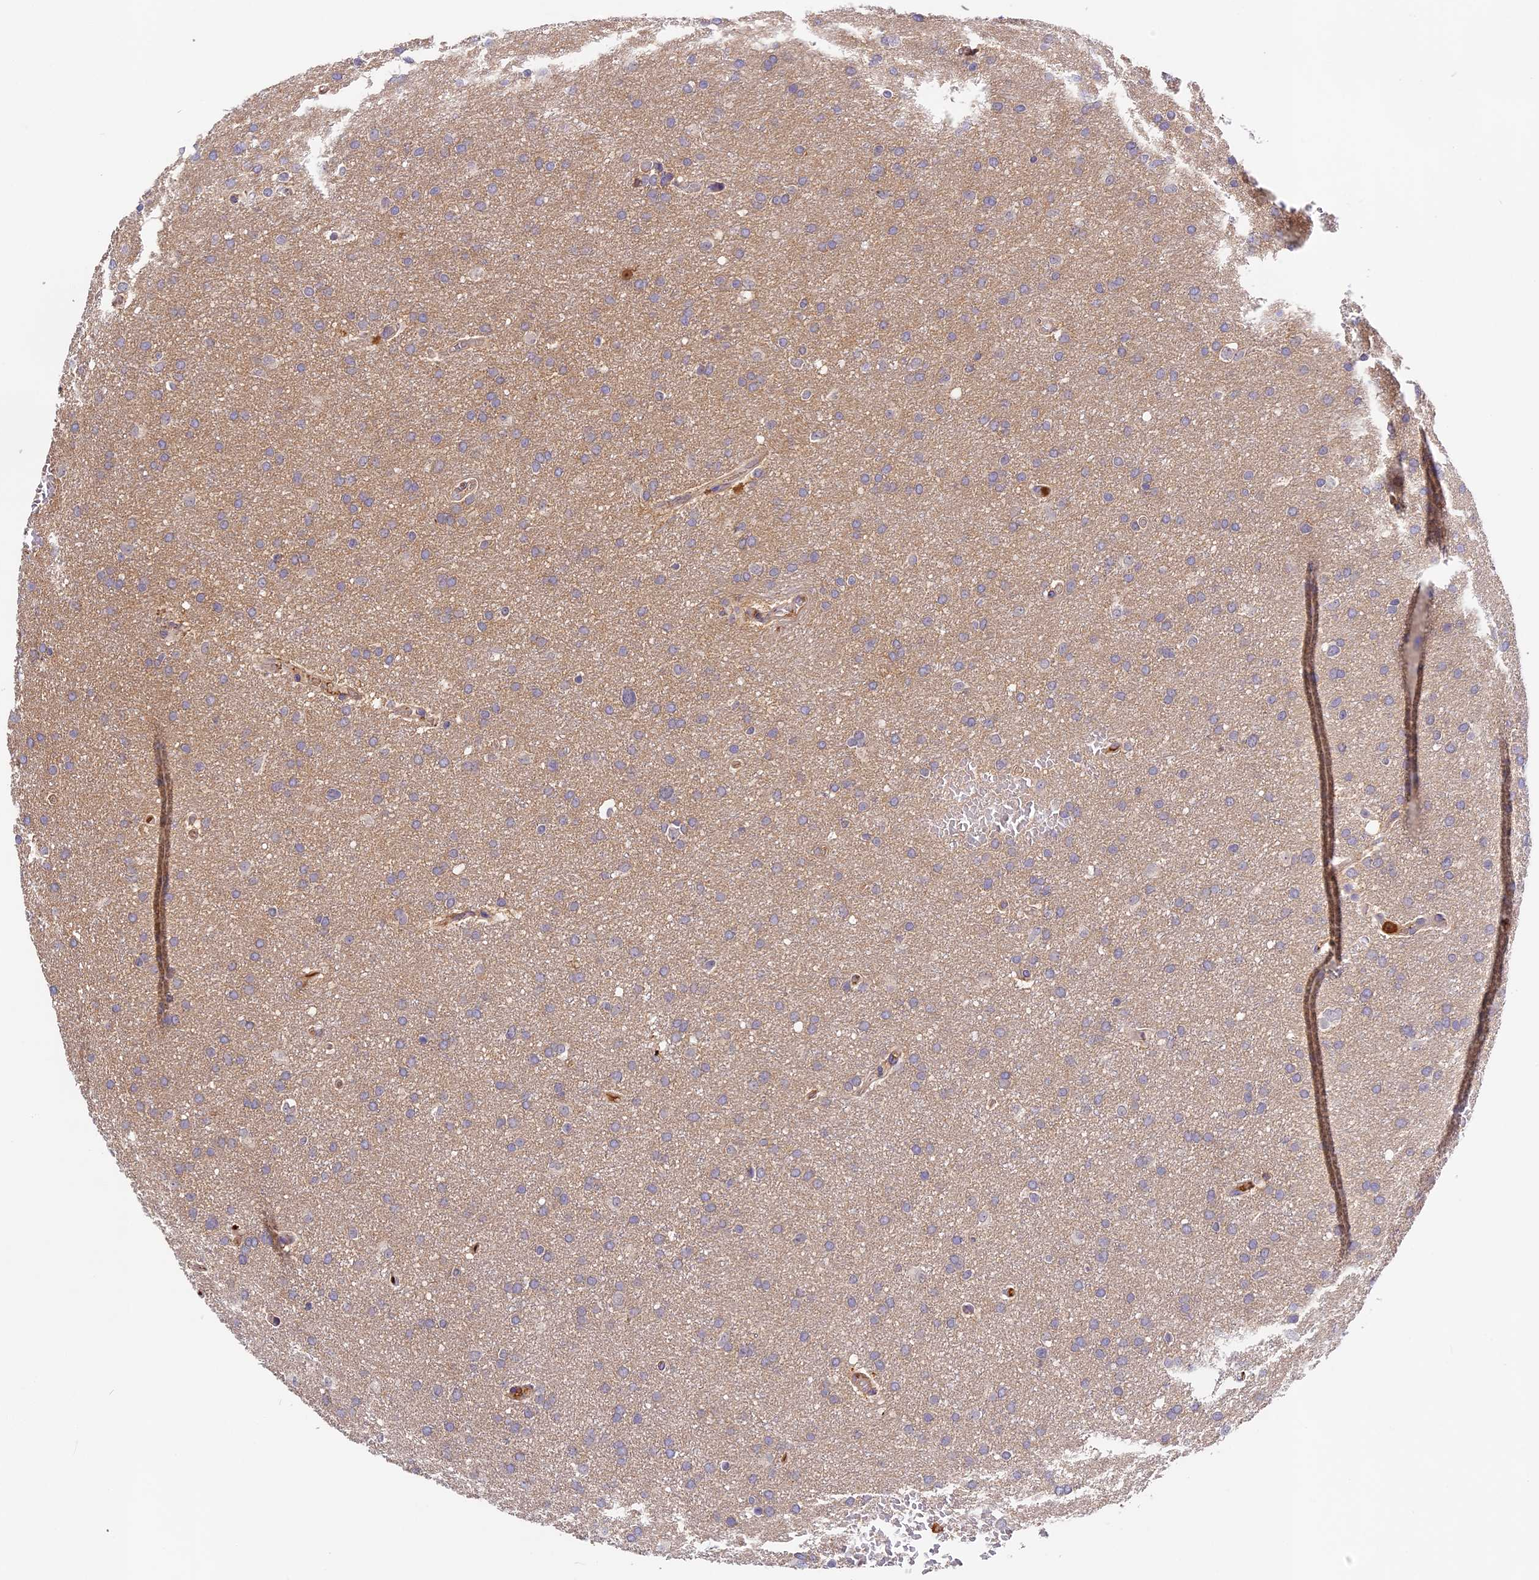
{"staining": {"intensity": "negative", "quantity": "none", "location": "none"}, "tissue": "glioma", "cell_type": "Tumor cells", "image_type": "cancer", "snomed": [{"axis": "morphology", "description": "Glioma, malignant, High grade"}, {"axis": "topography", "description": "Cerebral cortex"}], "caption": "This is a micrograph of immunohistochemistry staining of glioma, which shows no positivity in tumor cells.", "gene": "ADGRD1", "patient": {"sex": "female", "age": 36}}